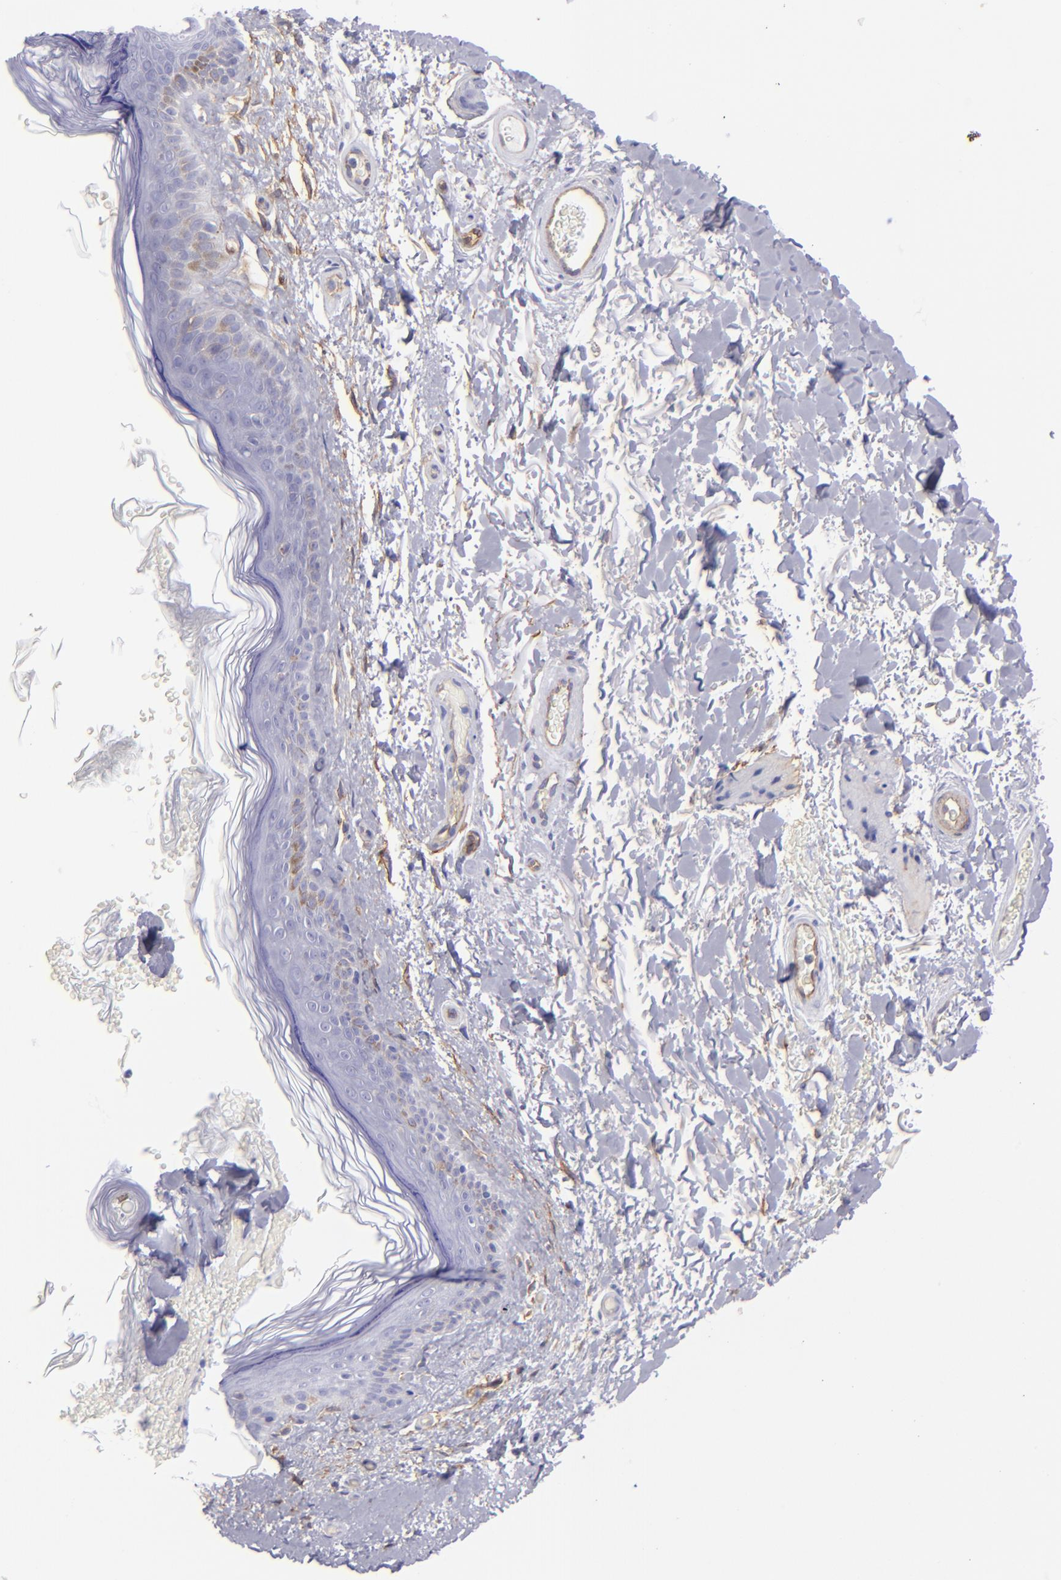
{"staining": {"intensity": "moderate", "quantity": ">75%", "location": "cytoplasmic/membranous"}, "tissue": "skin", "cell_type": "Fibroblasts", "image_type": "normal", "snomed": [{"axis": "morphology", "description": "Normal tissue, NOS"}, {"axis": "topography", "description": "Skin"}], "caption": "Normal skin was stained to show a protein in brown. There is medium levels of moderate cytoplasmic/membranous expression in about >75% of fibroblasts. (DAB (3,3'-diaminobenzidine) IHC with brightfield microscopy, high magnification).", "gene": "ENTPD1", "patient": {"sex": "male", "age": 63}}